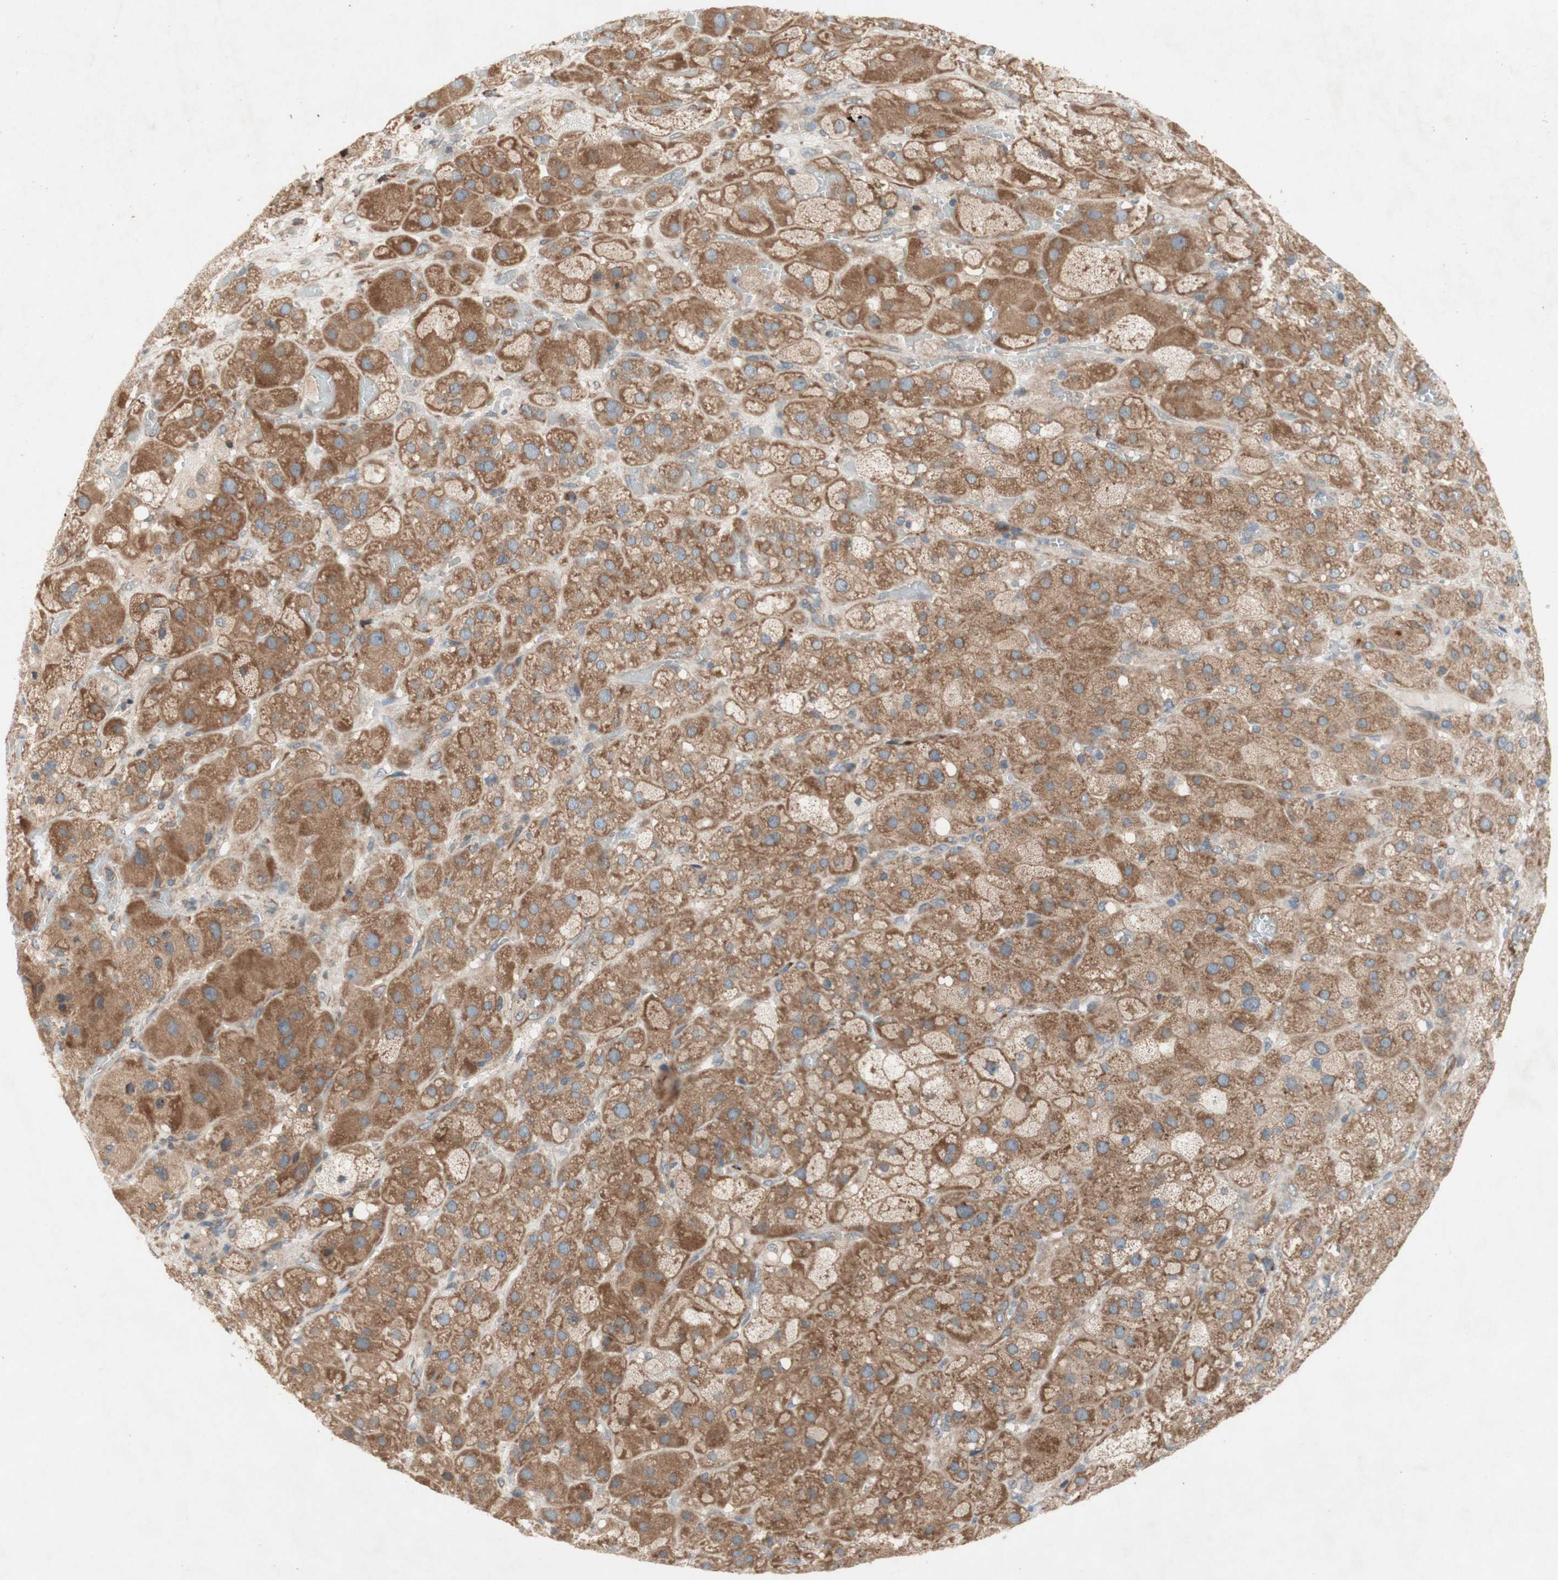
{"staining": {"intensity": "moderate", "quantity": ">75%", "location": "cytoplasmic/membranous"}, "tissue": "adrenal gland", "cell_type": "Glandular cells", "image_type": "normal", "snomed": [{"axis": "morphology", "description": "Normal tissue, NOS"}, {"axis": "topography", "description": "Adrenal gland"}], "caption": "Adrenal gland stained for a protein (brown) demonstrates moderate cytoplasmic/membranous positive positivity in approximately >75% of glandular cells.", "gene": "SOCS2", "patient": {"sex": "female", "age": 47}}